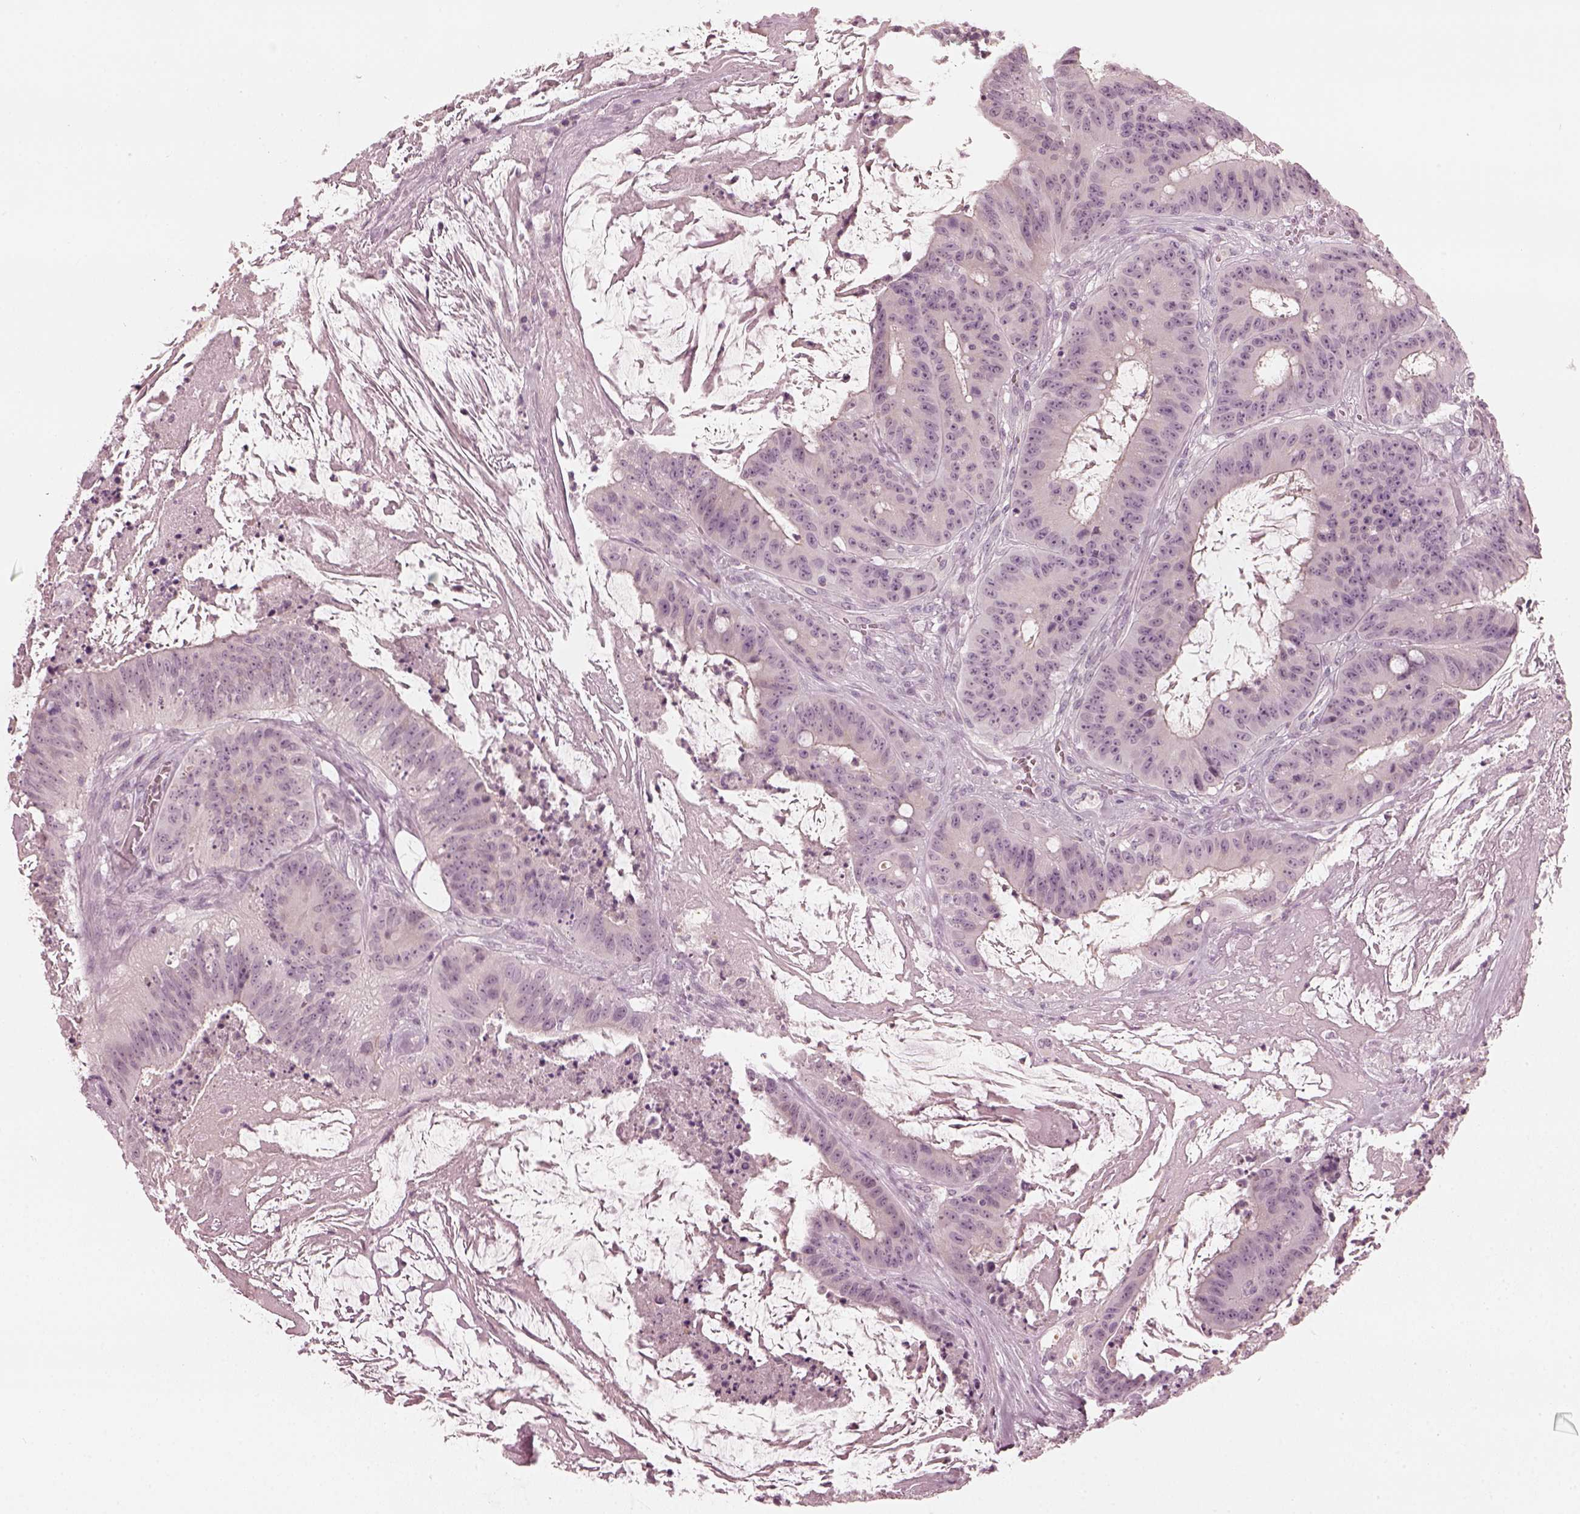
{"staining": {"intensity": "negative", "quantity": "none", "location": "none"}, "tissue": "colorectal cancer", "cell_type": "Tumor cells", "image_type": "cancer", "snomed": [{"axis": "morphology", "description": "Adenocarcinoma, NOS"}, {"axis": "topography", "description": "Colon"}], "caption": "Histopathology image shows no protein expression in tumor cells of colorectal adenocarcinoma tissue. (DAB (3,3'-diaminobenzidine) immunohistochemistry (IHC), high magnification).", "gene": "CCDC170", "patient": {"sex": "male", "age": 33}}